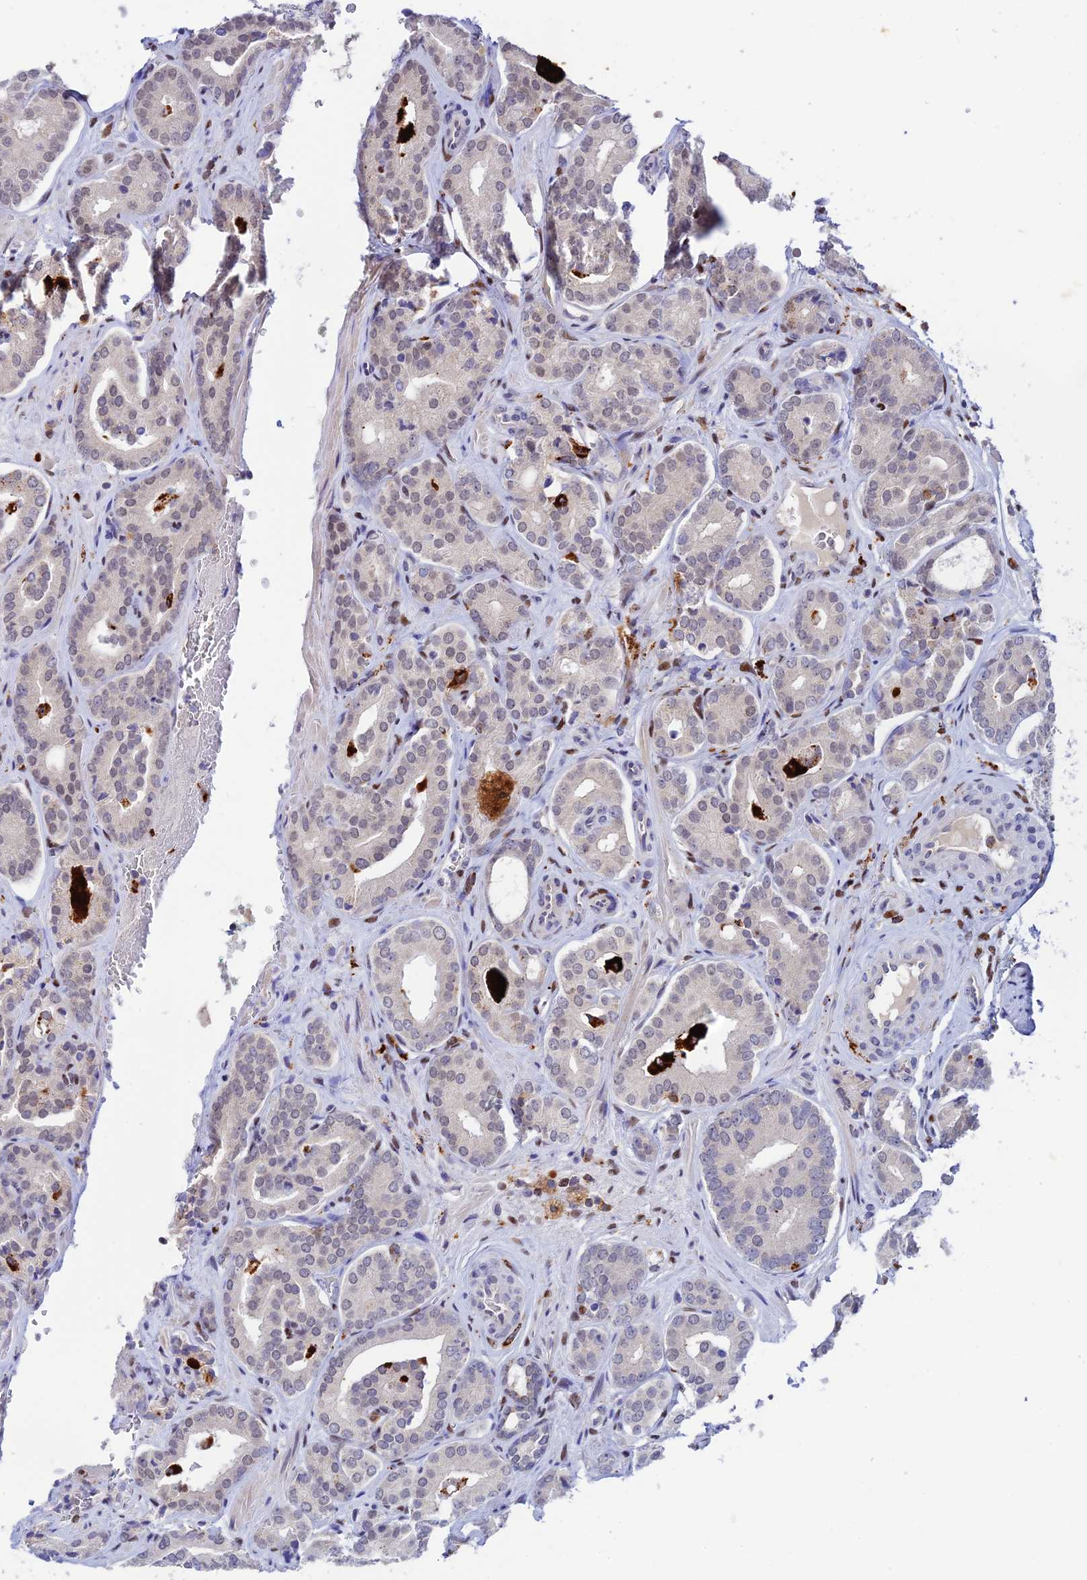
{"staining": {"intensity": "weak", "quantity": "25%-75%", "location": "nuclear"}, "tissue": "prostate cancer", "cell_type": "Tumor cells", "image_type": "cancer", "snomed": [{"axis": "morphology", "description": "Adenocarcinoma, High grade"}, {"axis": "topography", "description": "Prostate"}], "caption": "Brown immunohistochemical staining in human prostate adenocarcinoma (high-grade) exhibits weak nuclear expression in approximately 25%-75% of tumor cells. (Stains: DAB (3,3'-diaminobenzidine) in brown, nuclei in blue, Microscopy: brightfield microscopy at high magnification).", "gene": "HIC1", "patient": {"sex": "male", "age": 66}}